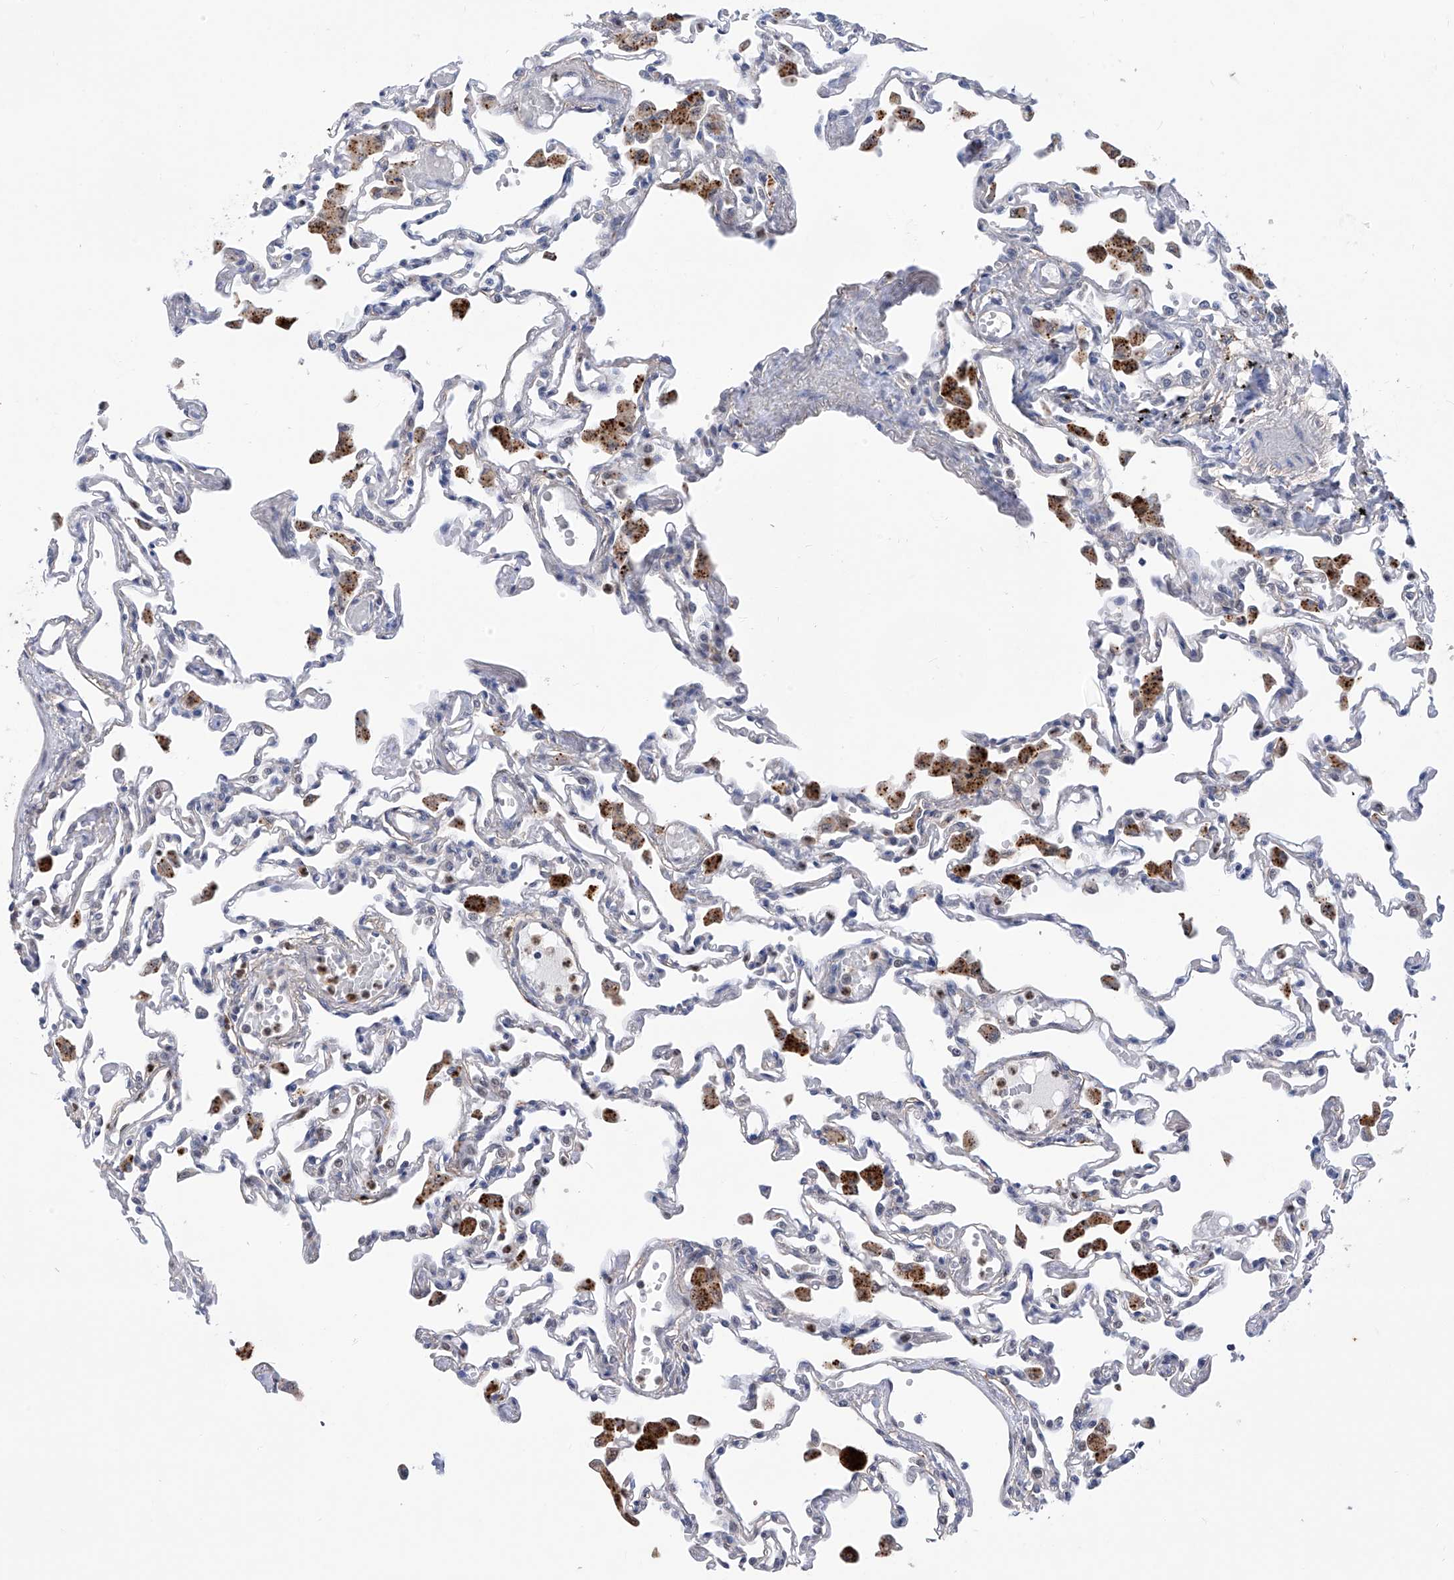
{"staining": {"intensity": "negative", "quantity": "none", "location": "none"}, "tissue": "lung", "cell_type": "Alveolar cells", "image_type": "normal", "snomed": [{"axis": "morphology", "description": "Normal tissue, NOS"}, {"axis": "topography", "description": "Bronchus"}, {"axis": "topography", "description": "Lung"}], "caption": "This is a photomicrograph of immunohistochemistry staining of normal lung, which shows no staining in alveolar cells. (DAB (3,3'-diaminobenzidine) immunohistochemistry (IHC) with hematoxylin counter stain).", "gene": "PHF20", "patient": {"sex": "female", "age": 49}}